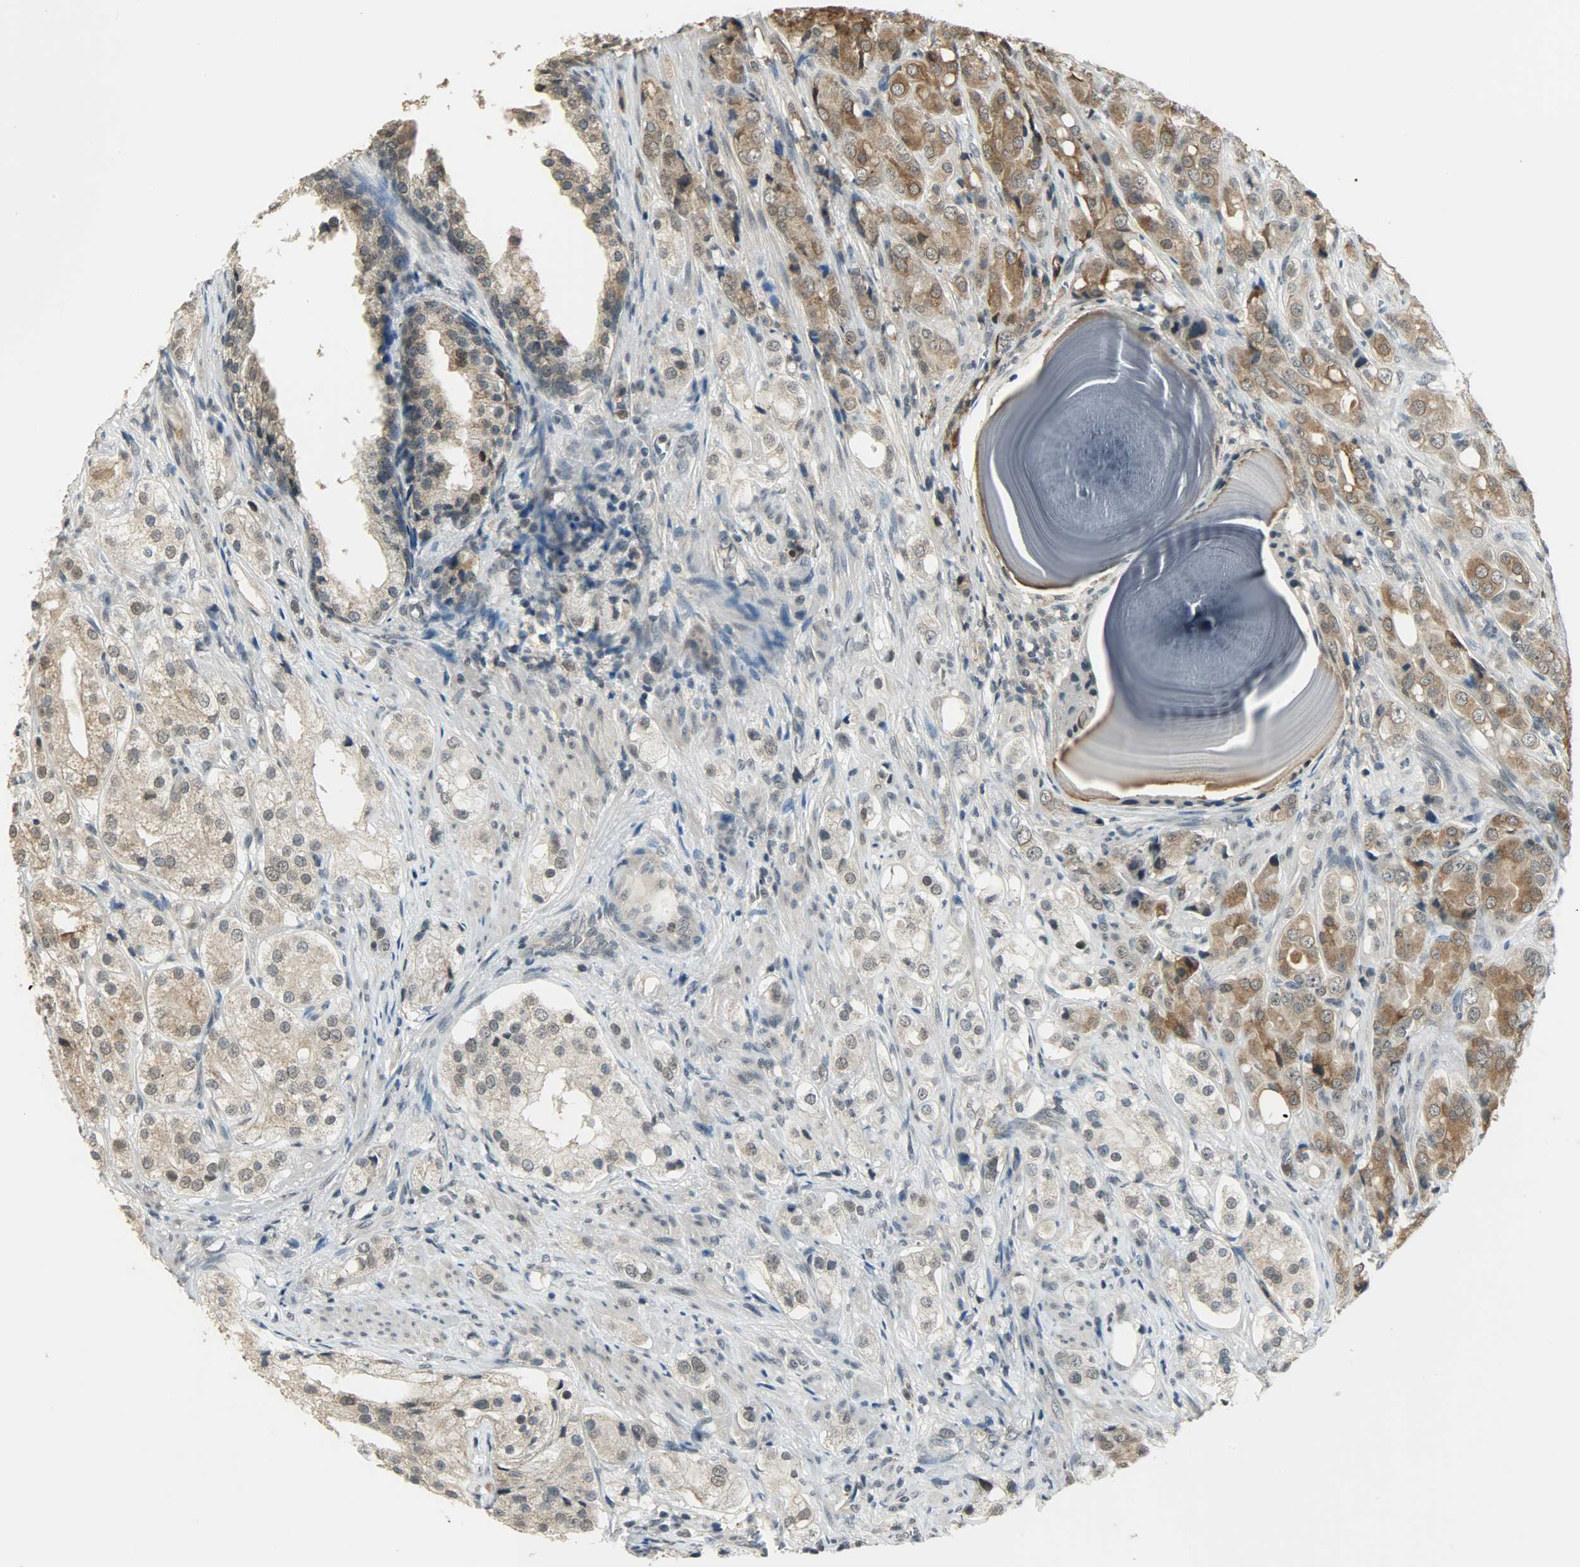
{"staining": {"intensity": "moderate", "quantity": "25%-75%", "location": "cytoplasmic/membranous"}, "tissue": "prostate cancer", "cell_type": "Tumor cells", "image_type": "cancer", "snomed": [{"axis": "morphology", "description": "Adenocarcinoma, High grade"}, {"axis": "topography", "description": "Prostate"}], "caption": "The immunohistochemical stain shows moderate cytoplasmic/membranous staining in tumor cells of prostate cancer tissue.", "gene": "SMARCA5", "patient": {"sex": "male", "age": 68}}